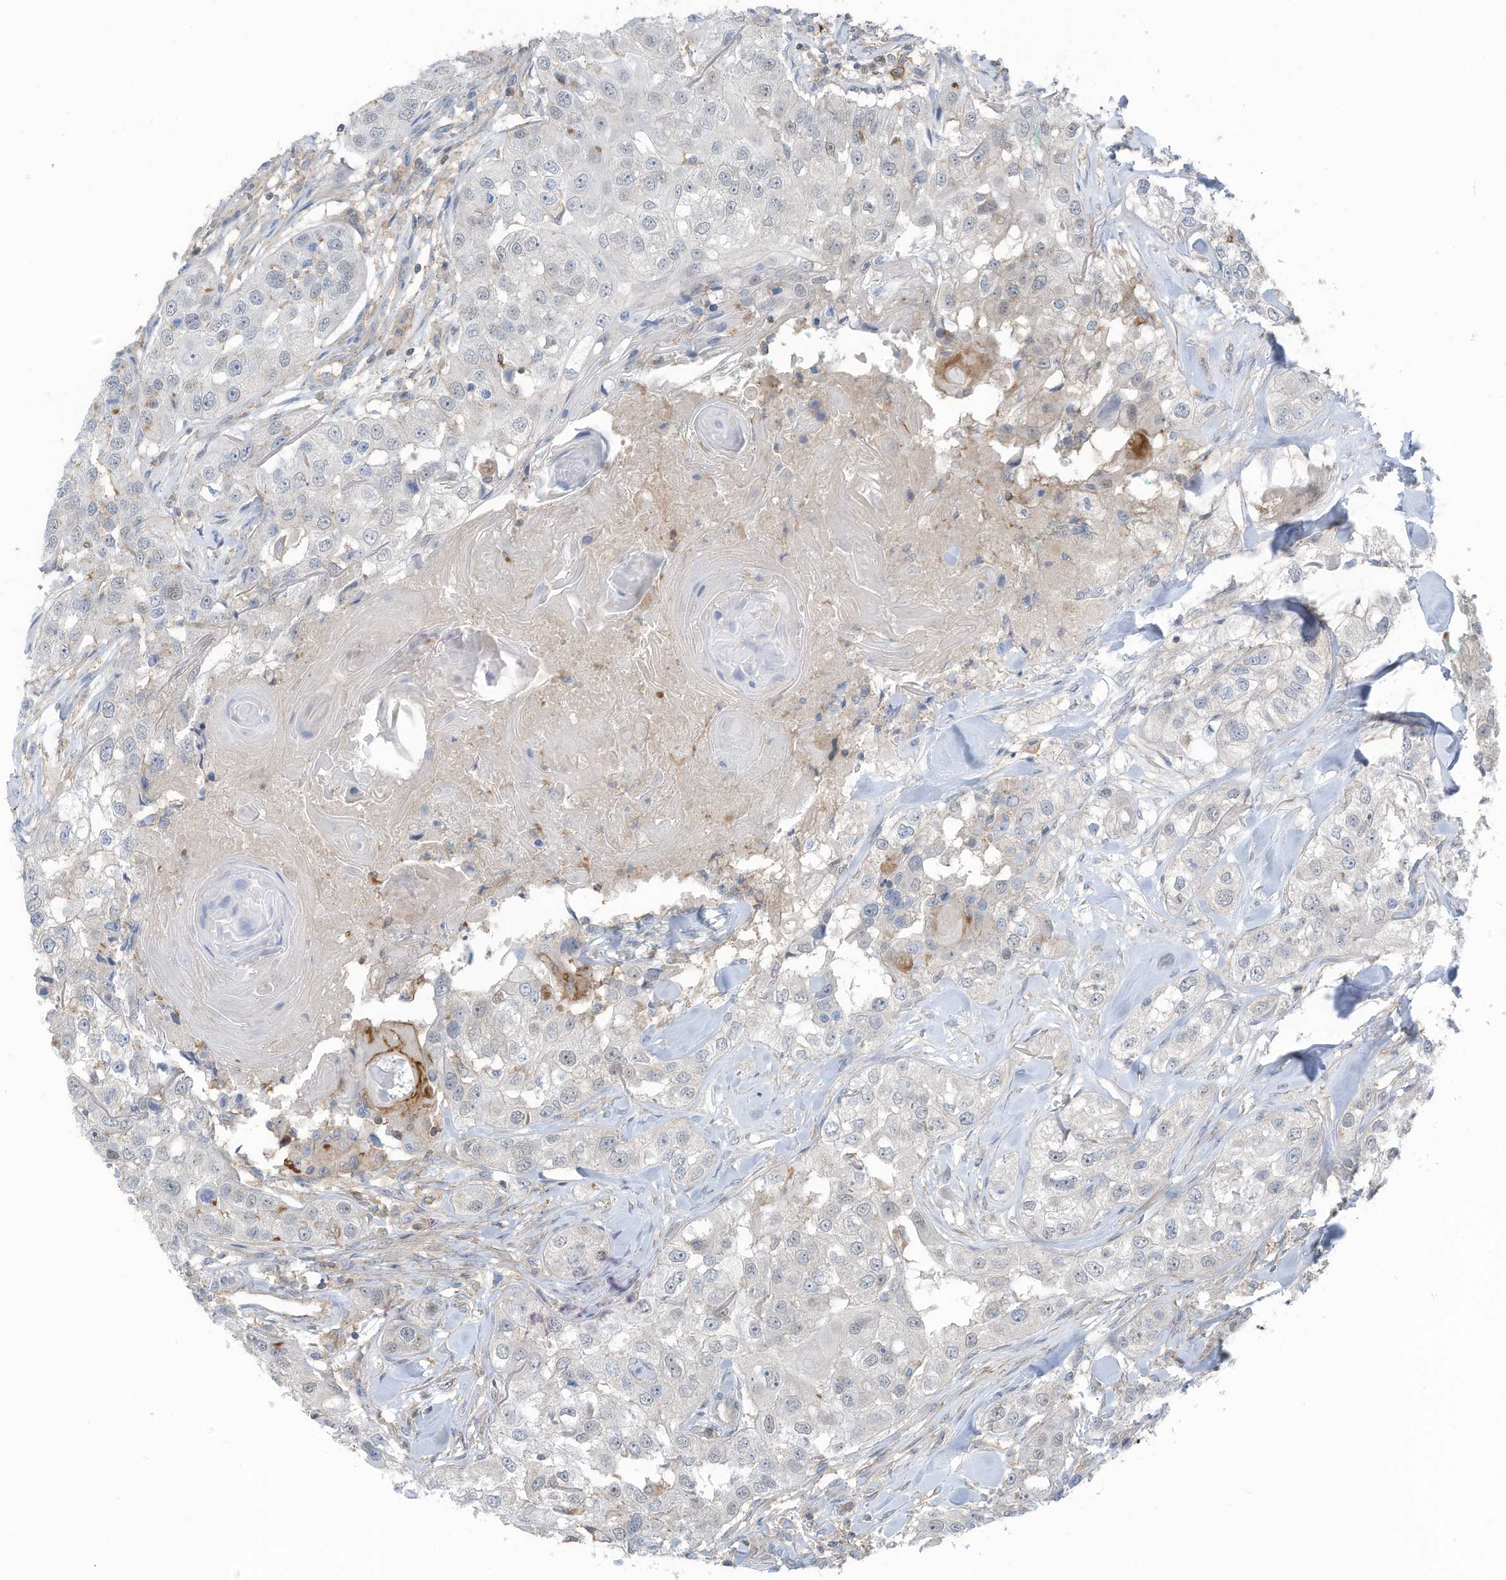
{"staining": {"intensity": "negative", "quantity": "none", "location": "none"}, "tissue": "head and neck cancer", "cell_type": "Tumor cells", "image_type": "cancer", "snomed": [{"axis": "morphology", "description": "Normal tissue, NOS"}, {"axis": "morphology", "description": "Squamous cell carcinoma, NOS"}, {"axis": "topography", "description": "Skeletal muscle"}, {"axis": "topography", "description": "Head-Neck"}], "caption": "A high-resolution image shows immunohistochemistry staining of head and neck cancer, which shows no significant staining in tumor cells. (DAB immunohistochemistry (IHC) visualized using brightfield microscopy, high magnification).", "gene": "ZNF846", "patient": {"sex": "male", "age": 51}}